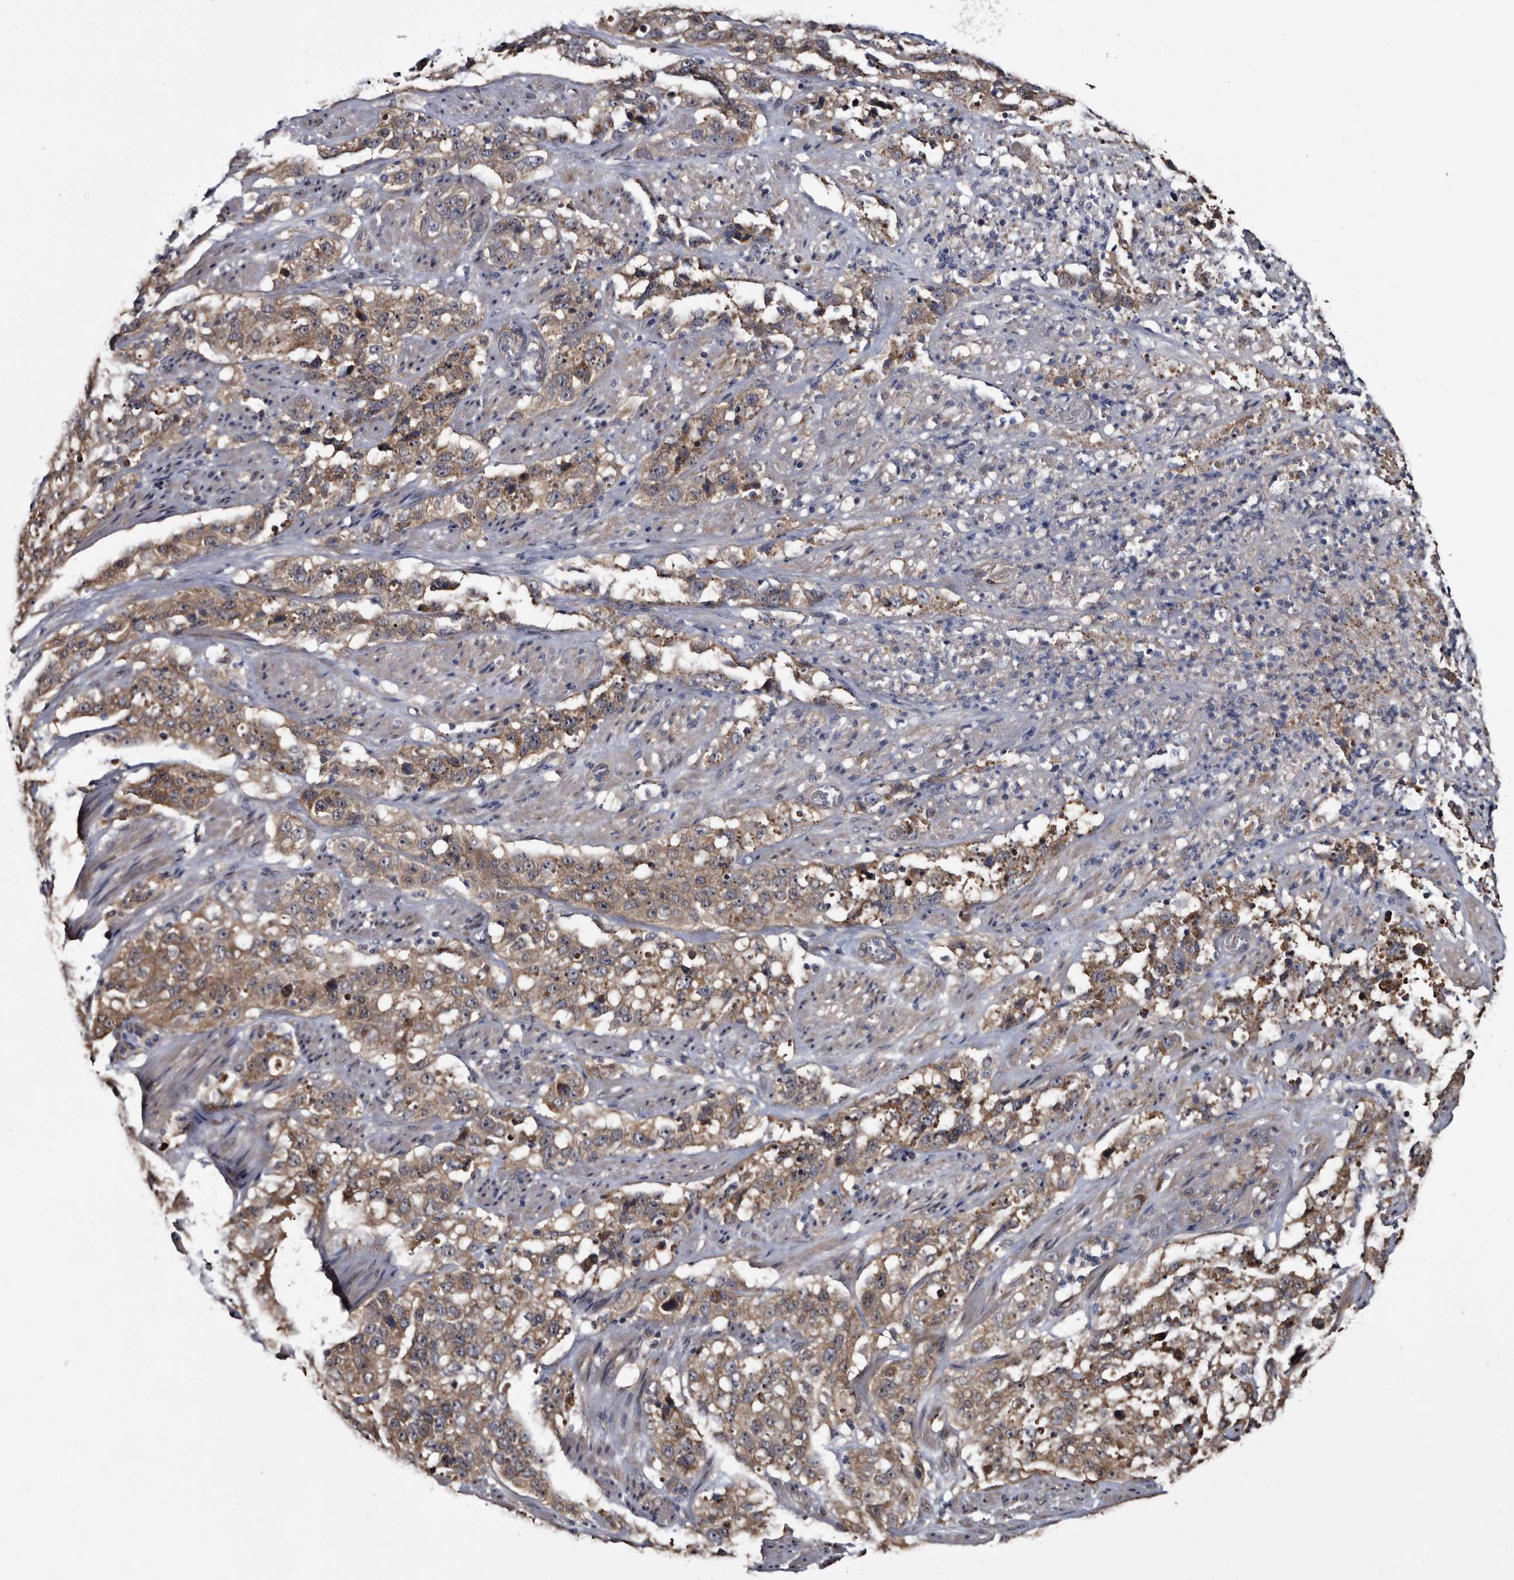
{"staining": {"intensity": "moderate", "quantity": ">75%", "location": "cytoplasmic/membranous"}, "tissue": "stomach cancer", "cell_type": "Tumor cells", "image_type": "cancer", "snomed": [{"axis": "morphology", "description": "Adenocarcinoma, NOS"}, {"axis": "topography", "description": "Stomach"}], "caption": "Protein expression analysis of human stomach cancer (adenocarcinoma) reveals moderate cytoplasmic/membranous staining in approximately >75% of tumor cells.", "gene": "TTI2", "patient": {"sex": "male", "age": 48}}